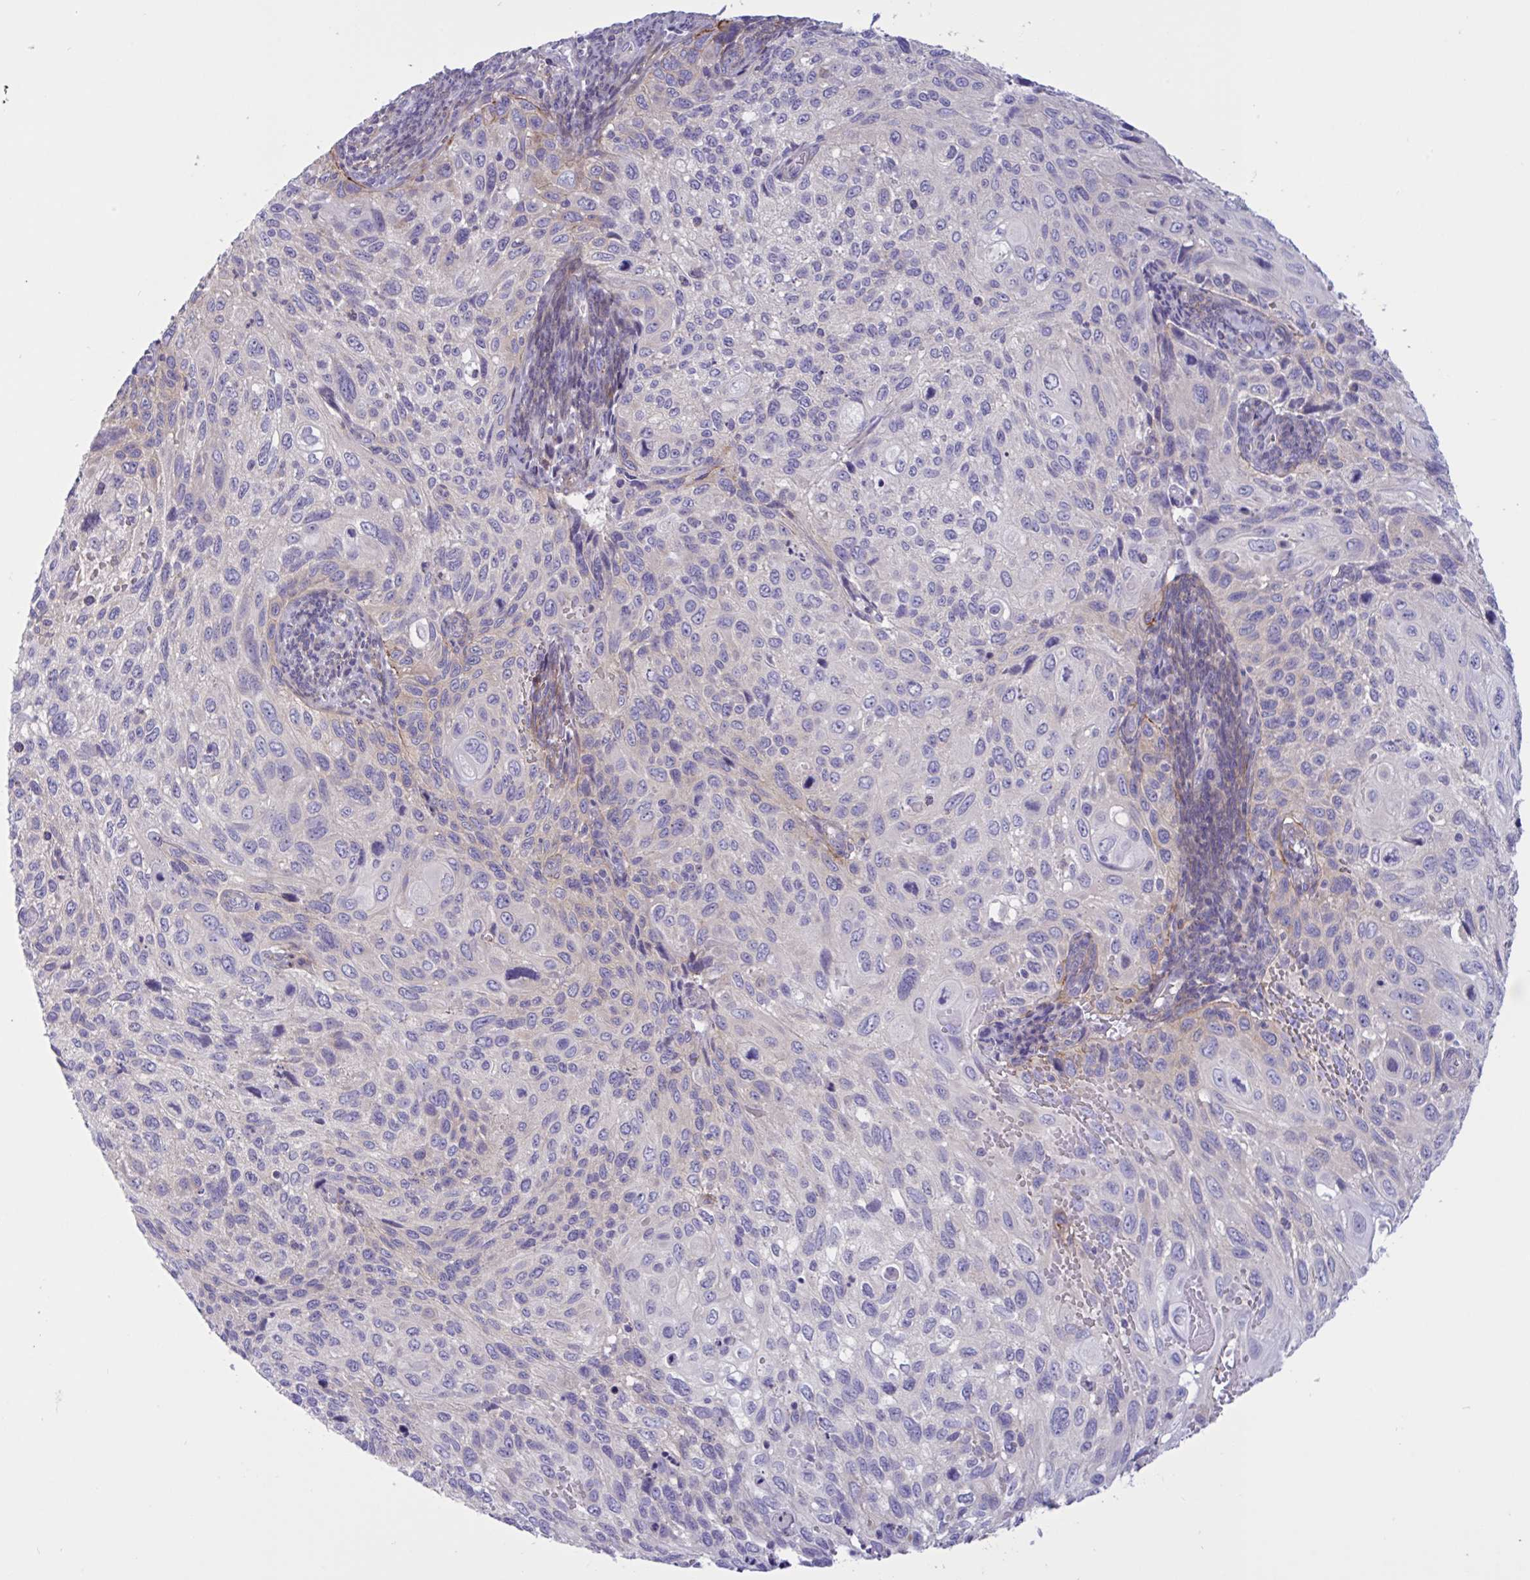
{"staining": {"intensity": "weak", "quantity": "<25%", "location": "cytoplasmic/membranous"}, "tissue": "cervical cancer", "cell_type": "Tumor cells", "image_type": "cancer", "snomed": [{"axis": "morphology", "description": "Squamous cell carcinoma, NOS"}, {"axis": "topography", "description": "Cervix"}], "caption": "A high-resolution histopathology image shows immunohistochemistry staining of cervical squamous cell carcinoma, which demonstrates no significant staining in tumor cells.", "gene": "OXLD1", "patient": {"sex": "female", "age": 70}}